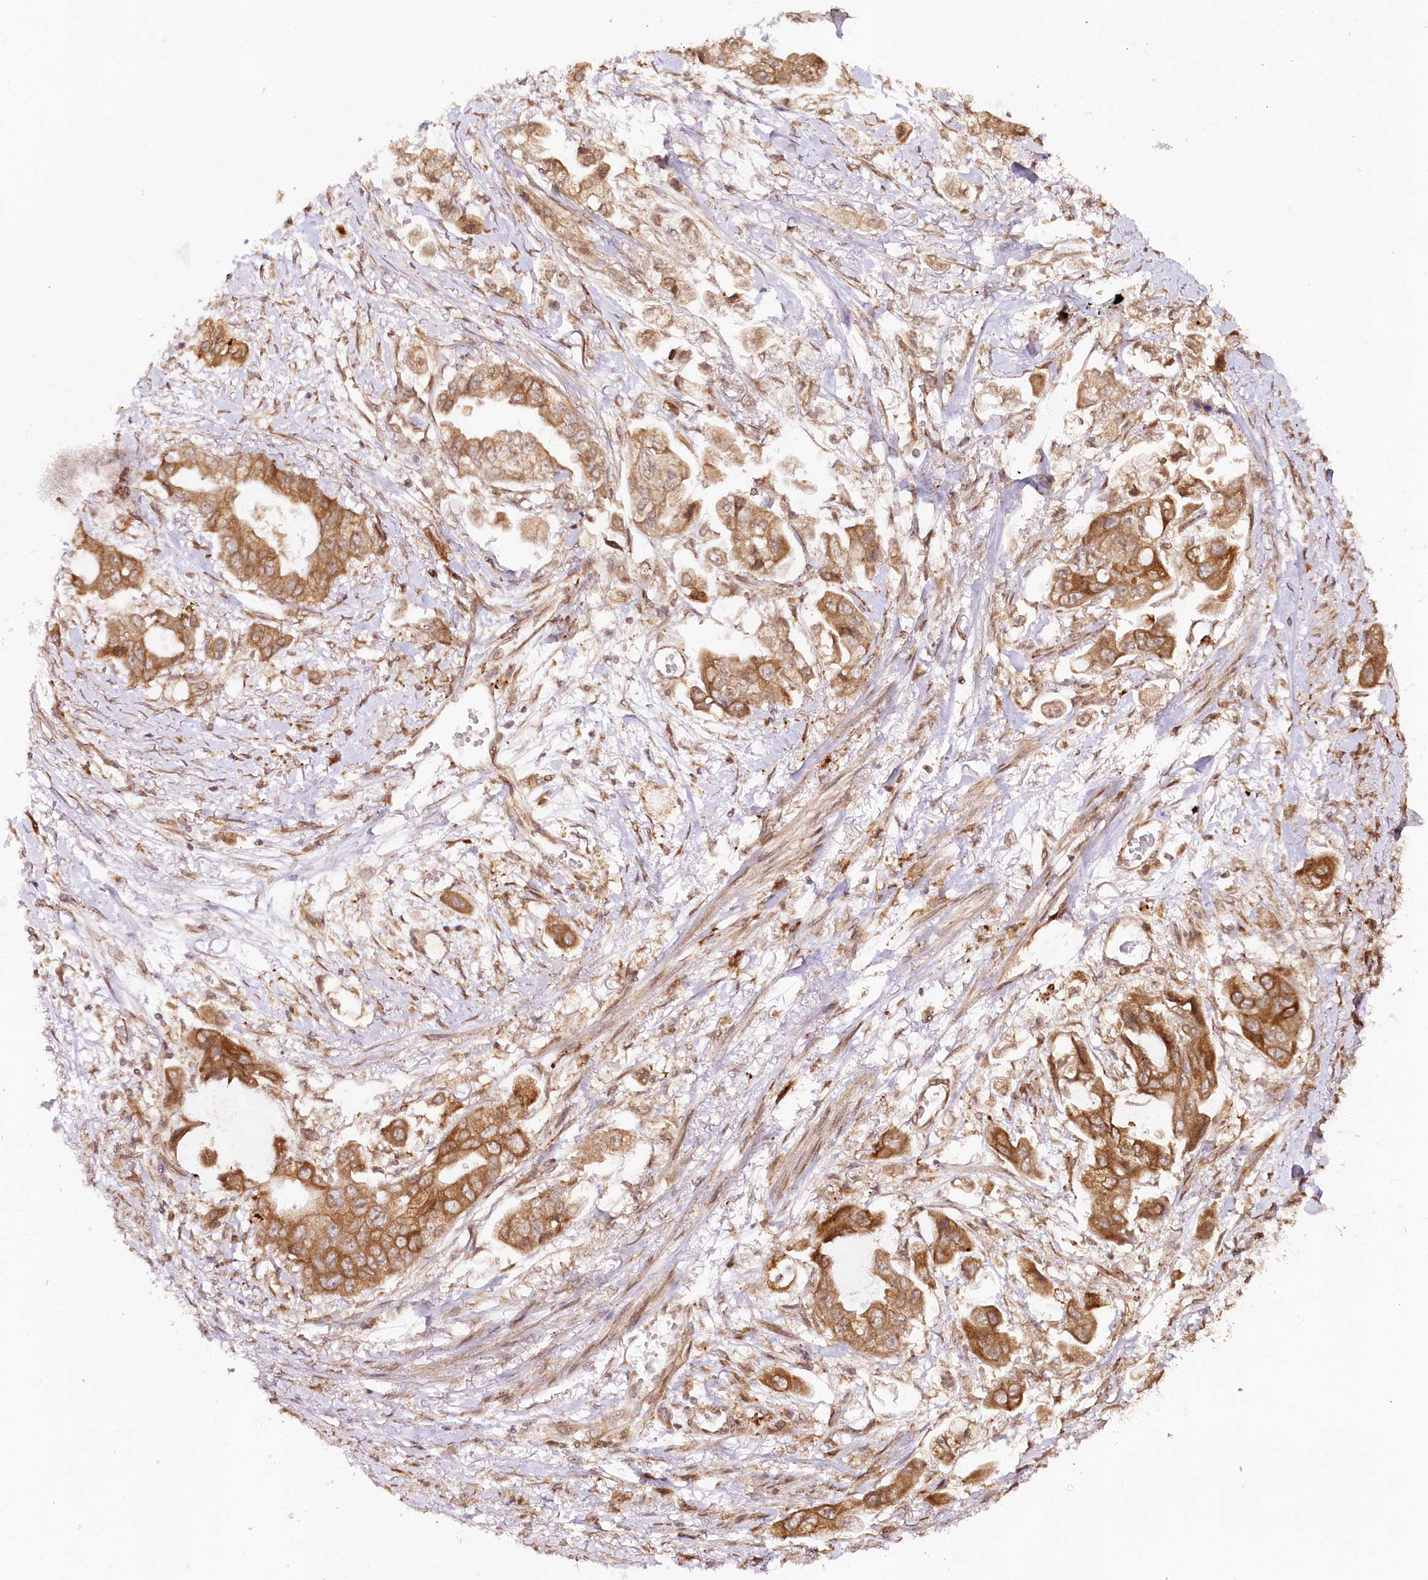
{"staining": {"intensity": "moderate", "quantity": ">75%", "location": "cytoplasmic/membranous"}, "tissue": "stomach cancer", "cell_type": "Tumor cells", "image_type": "cancer", "snomed": [{"axis": "morphology", "description": "Adenocarcinoma, NOS"}, {"axis": "topography", "description": "Stomach"}], "caption": "IHC histopathology image of neoplastic tissue: human adenocarcinoma (stomach) stained using immunohistochemistry (IHC) demonstrates medium levels of moderate protein expression localized specifically in the cytoplasmic/membranous of tumor cells, appearing as a cytoplasmic/membranous brown color.", "gene": "ENSG00000144785", "patient": {"sex": "male", "age": 62}}